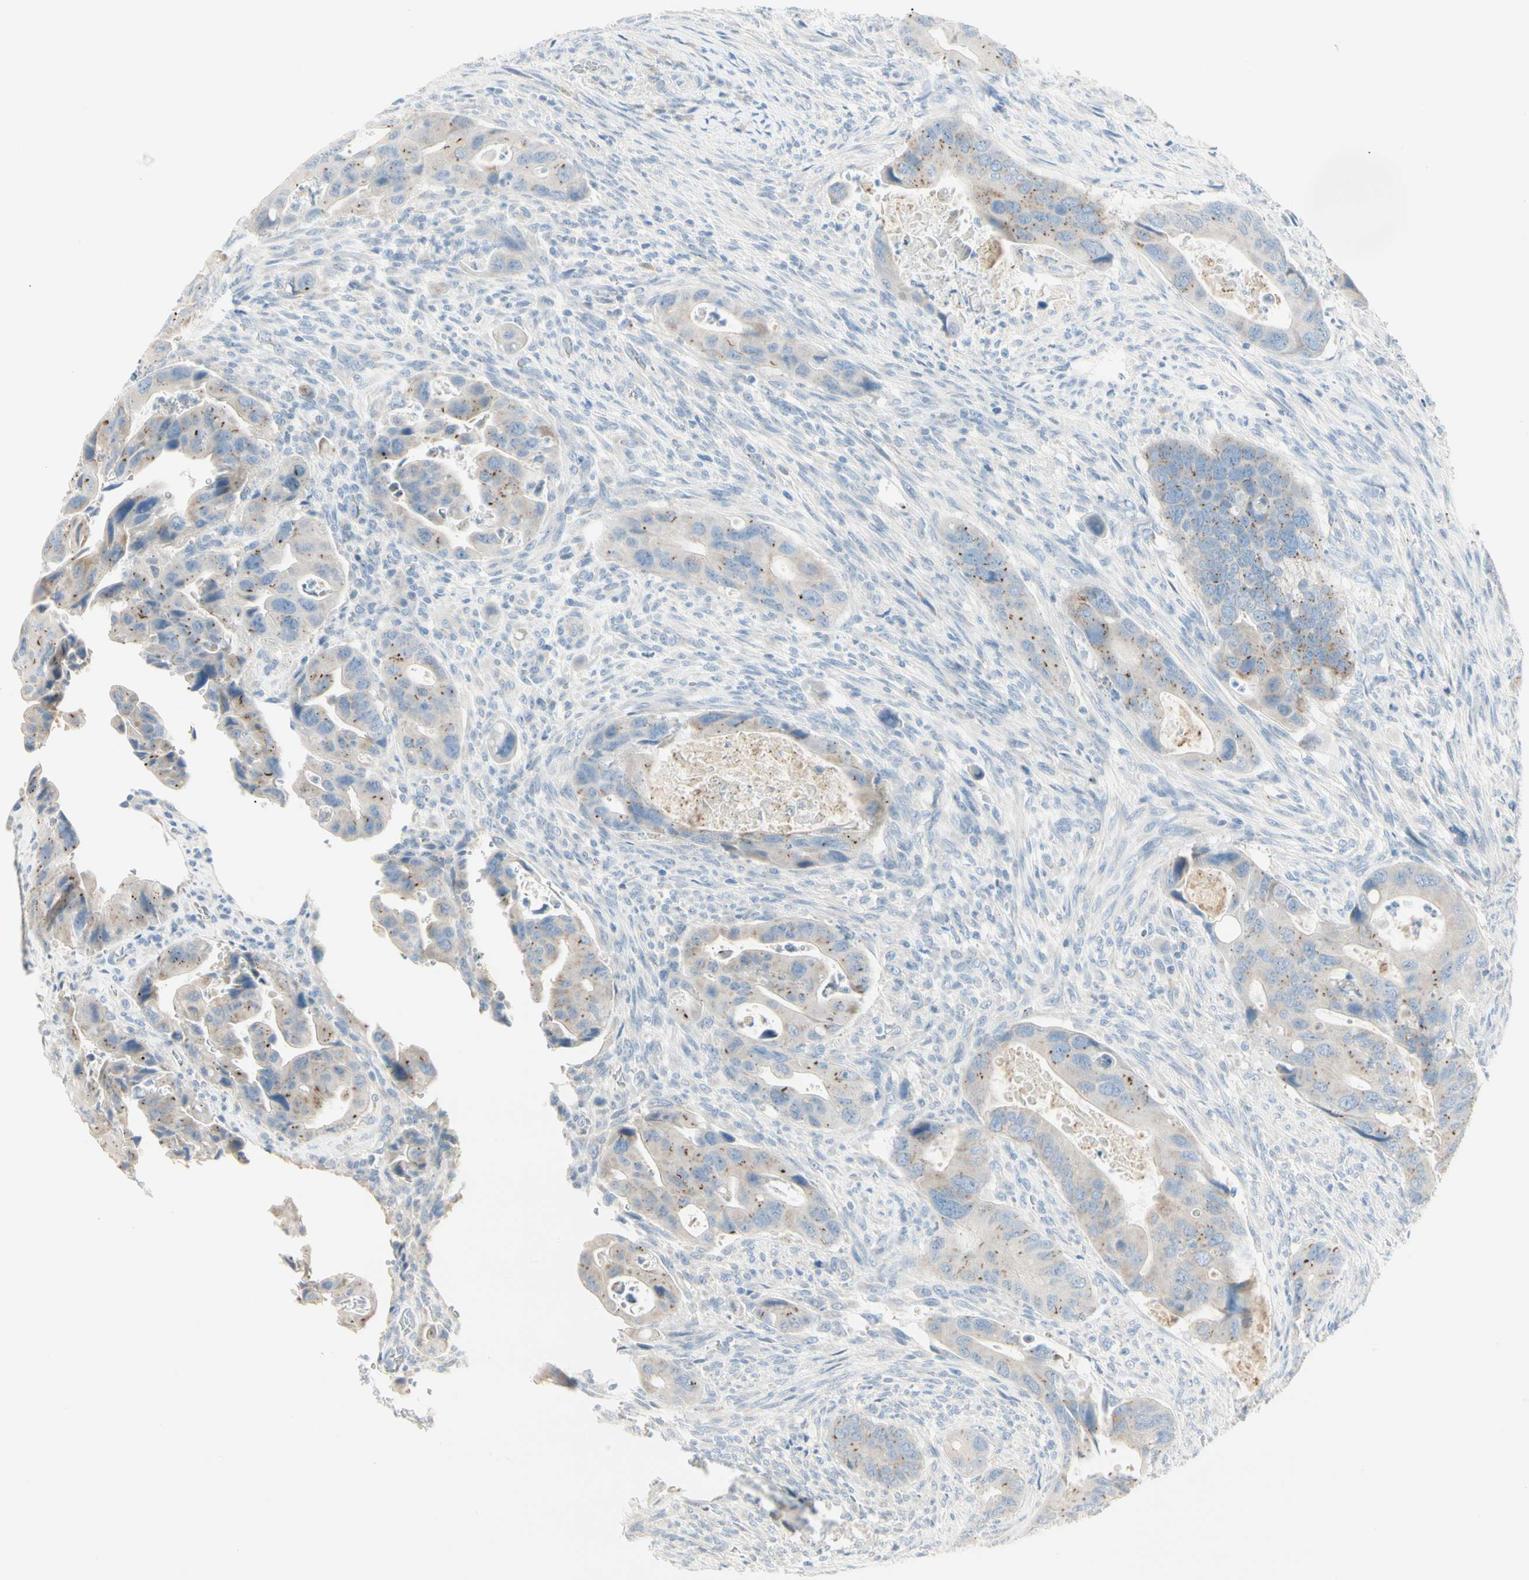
{"staining": {"intensity": "moderate", "quantity": ">75%", "location": "cytoplasmic/membranous"}, "tissue": "colorectal cancer", "cell_type": "Tumor cells", "image_type": "cancer", "snomed": [{"axis": "morphology", "description": "Adenocarcinoma, NOS"}, {"axis": "topography", "description": "Rectum"}], "caption": "Immunohistochemistry (DAB) staining of colorectal cancer shows moderate cytoplasmic/membranous protein expression in approximately >75% of tumor cells. (Stains: DAB (3,3'-diaminobenzidine) in brown, nuclei in blue, Microscopy: brightfield microscopy at high magnification).", "gene": "ALDH18A1", "patient": {"sex": "female", "age": 57}}